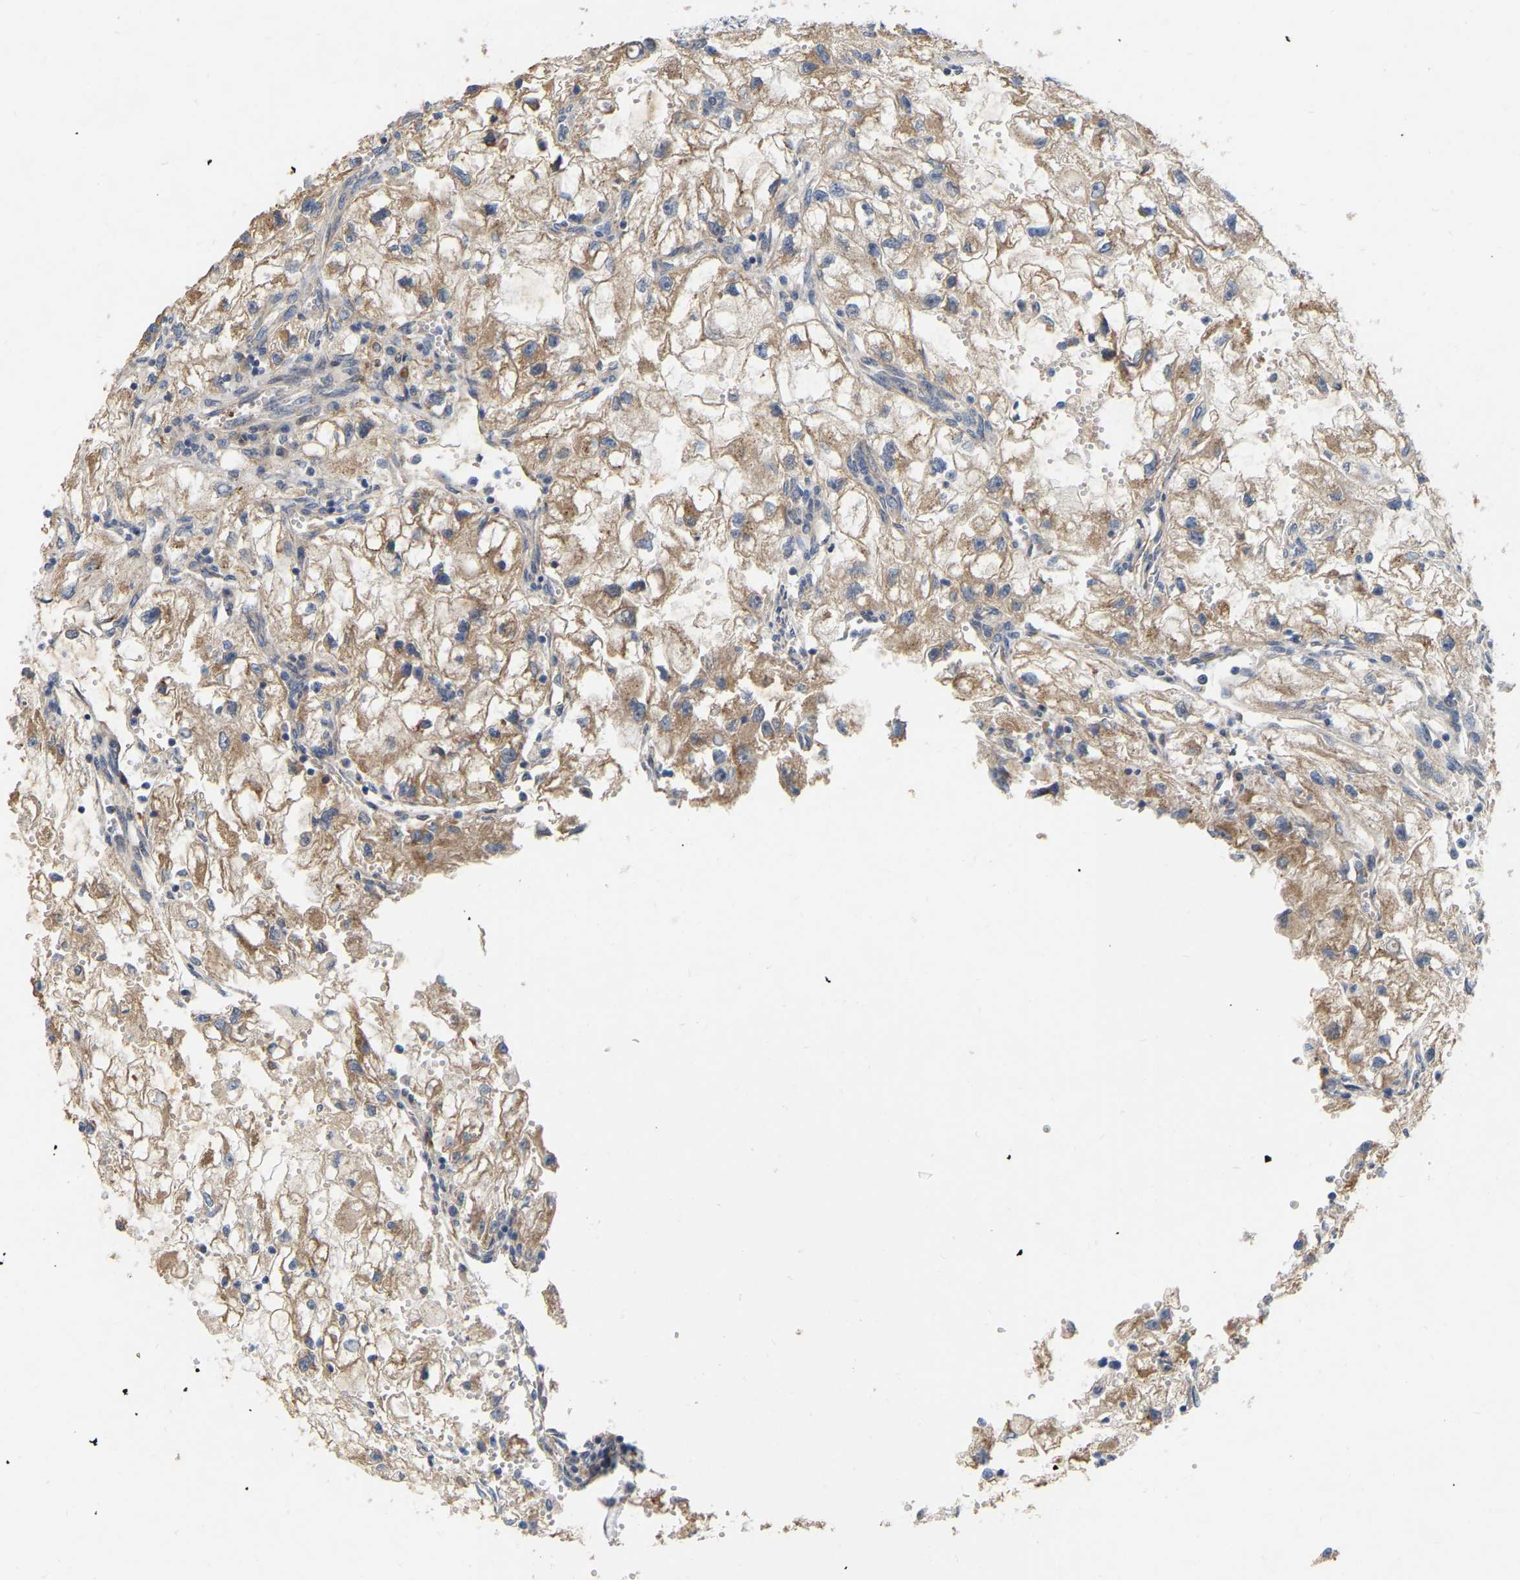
{"staining": {"intensity": "moderate", "quantity": "25%-75%", "location": "cytoplasmic/membranous"}, "tissue": "renal cancer", "cell_type": "Tumor cells", "image_type": "cancer", "snomed": [{"axis": "morphology", "description": "Adenocarcinoma, NOS"}, {"axis": "topography", "description": "Kidney"}], "caption": "Immunohistochemical staining of human renal cancer (adenocarcinoma) exhibits medium levels of moderate cytoplasmic/membranous staining in about 25%-75% of tumor cells. Using DAB (3,3'-diaminobenzidine) (brown) and hematoxylin (blue) stains, captured at high magnification using brightfield microscopy.", "gene": "SSH1", "patient": {"sex": "female", "age": 70}}